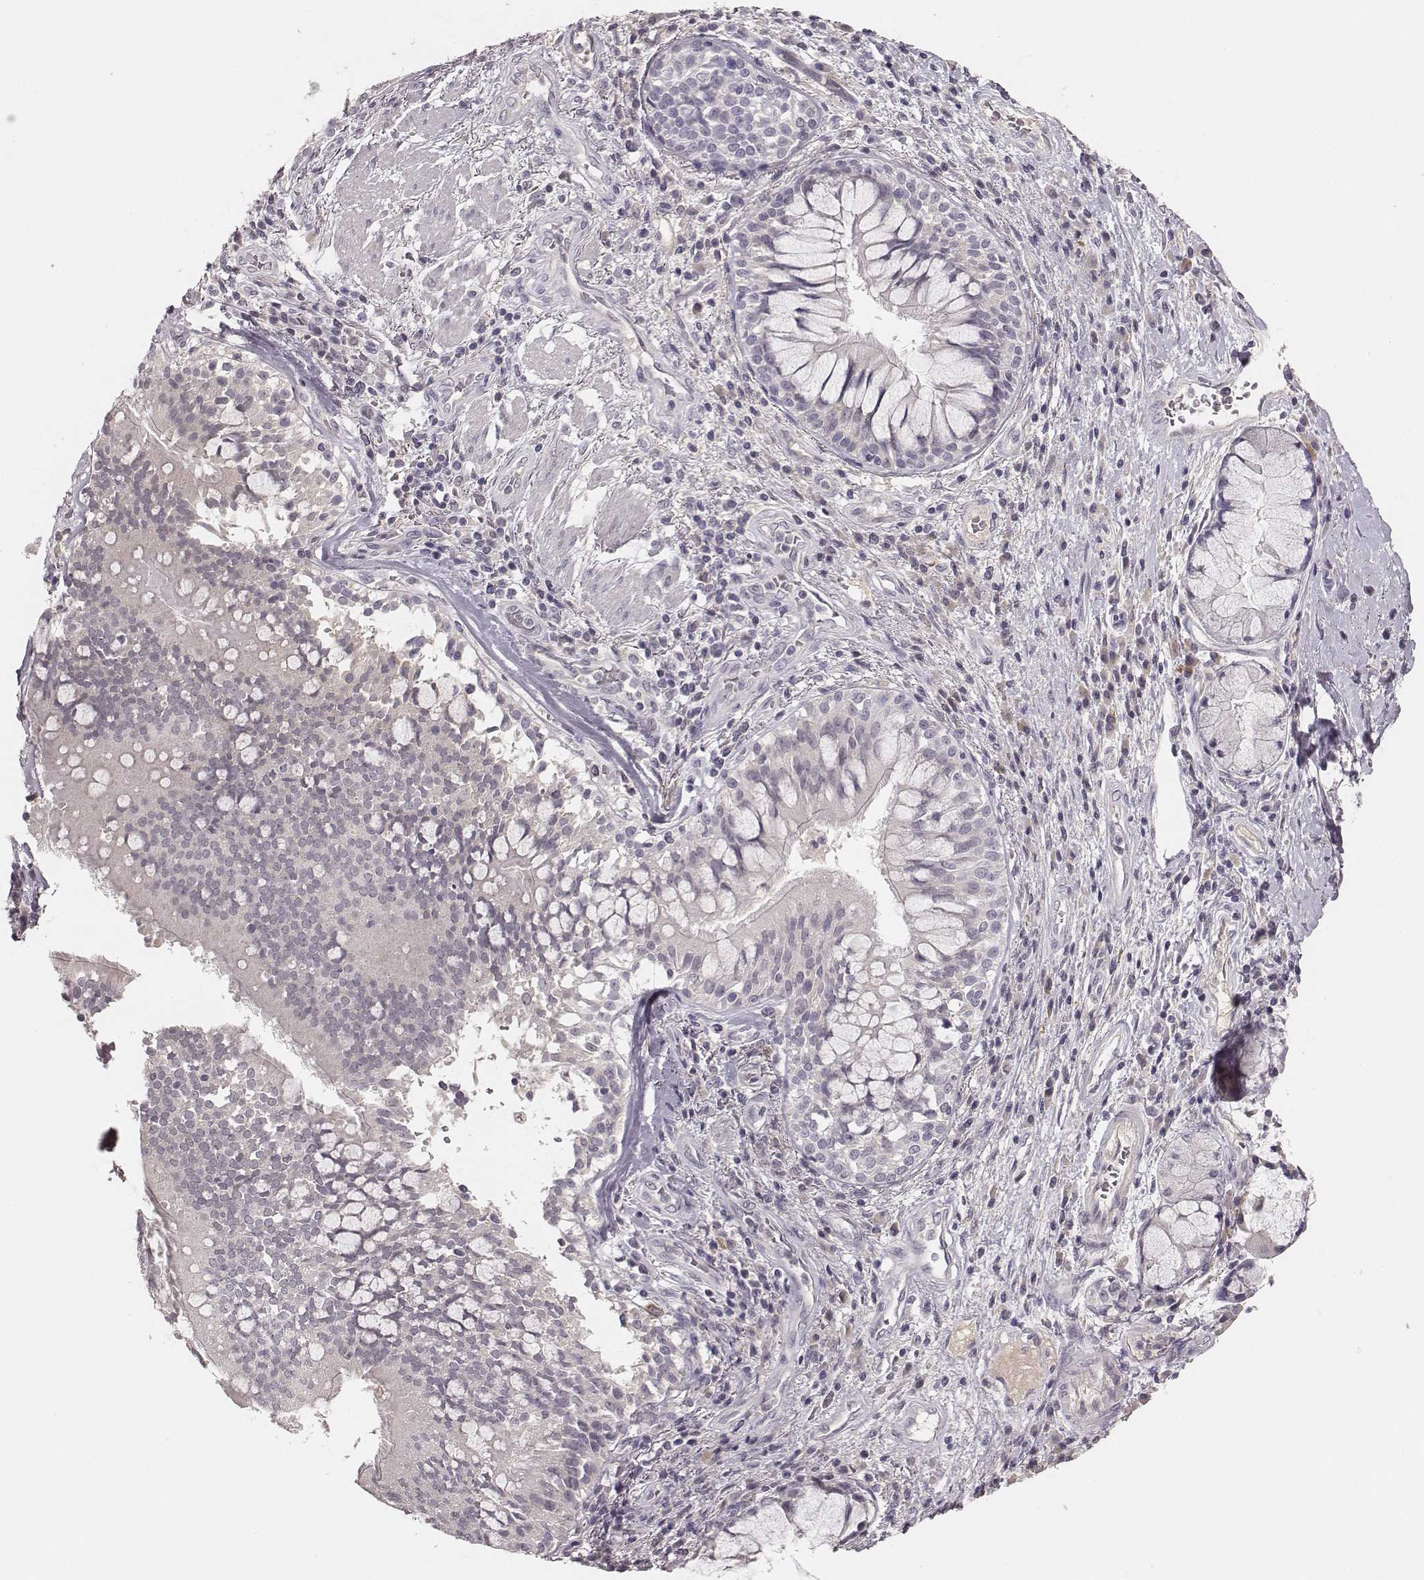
{"staining": {"intensity": "negative", "quantity": "none", "location": "none"}, "tissue": "lung cancer", "cell_type": "Tumor cells", "image_type": "cancer", "snomed": [{"axis": "morphology", "description": "Normal tissue, NOS"}, {"axis": "morphology", "description": "Squamous cell carcinoma, NOS"}, {"axis": "topography", "description": "Bronchus"}, {"axis": "topography", "description": "Lung"}], "caption": "High magnification brightfield microscopy of lung cancer (squamous cell carcinoma) stained with DAB (3,3'-diaminobenzidine) (brown) and counterstained with hematoxylin (blue): tumor cells show no significant staining.", "gene": "LY6K", "patient": {"sex": "male", "age": 64}}